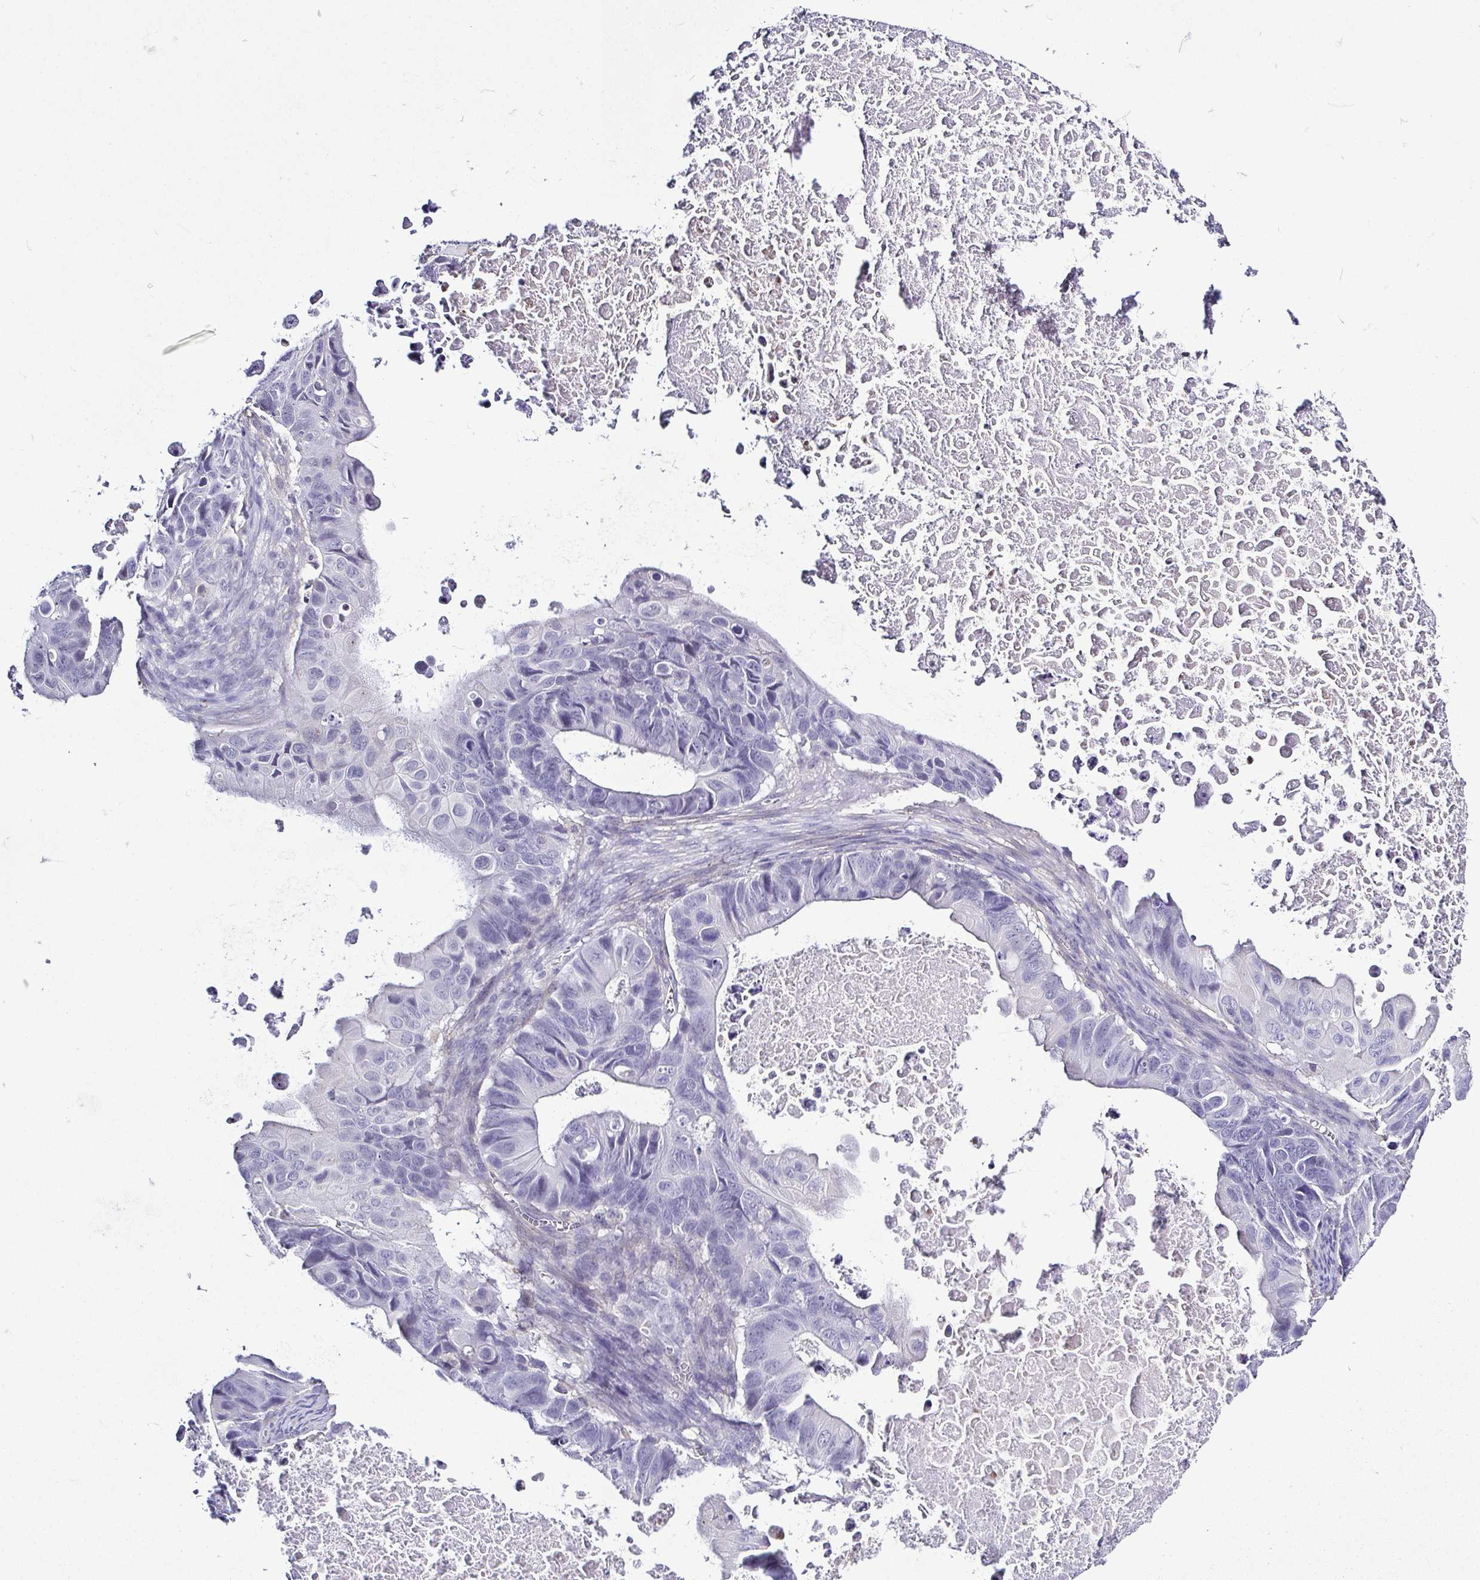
{"staining": {"intensity": "negative", "quantity": "none", "location": "none"}, "tissue": "ovarian cancer", "cell_type": "Tumor cells", "image_type": "cancer", "snomed": [{"axis": "morphology", "description": "Cystadenocarcinoma, mucinous, NOS"}, {"axis": "topography", "description": "Ovary"}], "caption": "High magnification brightfield microscopy of mucinous cystadenocarcinoma (ovarian) stained with DAB (brown) and counterstained with hematoxylin (blue): tumor cells show no significant staining.", "gene": "TNNT2", "patient": {"sex": "female", "age": 64}}